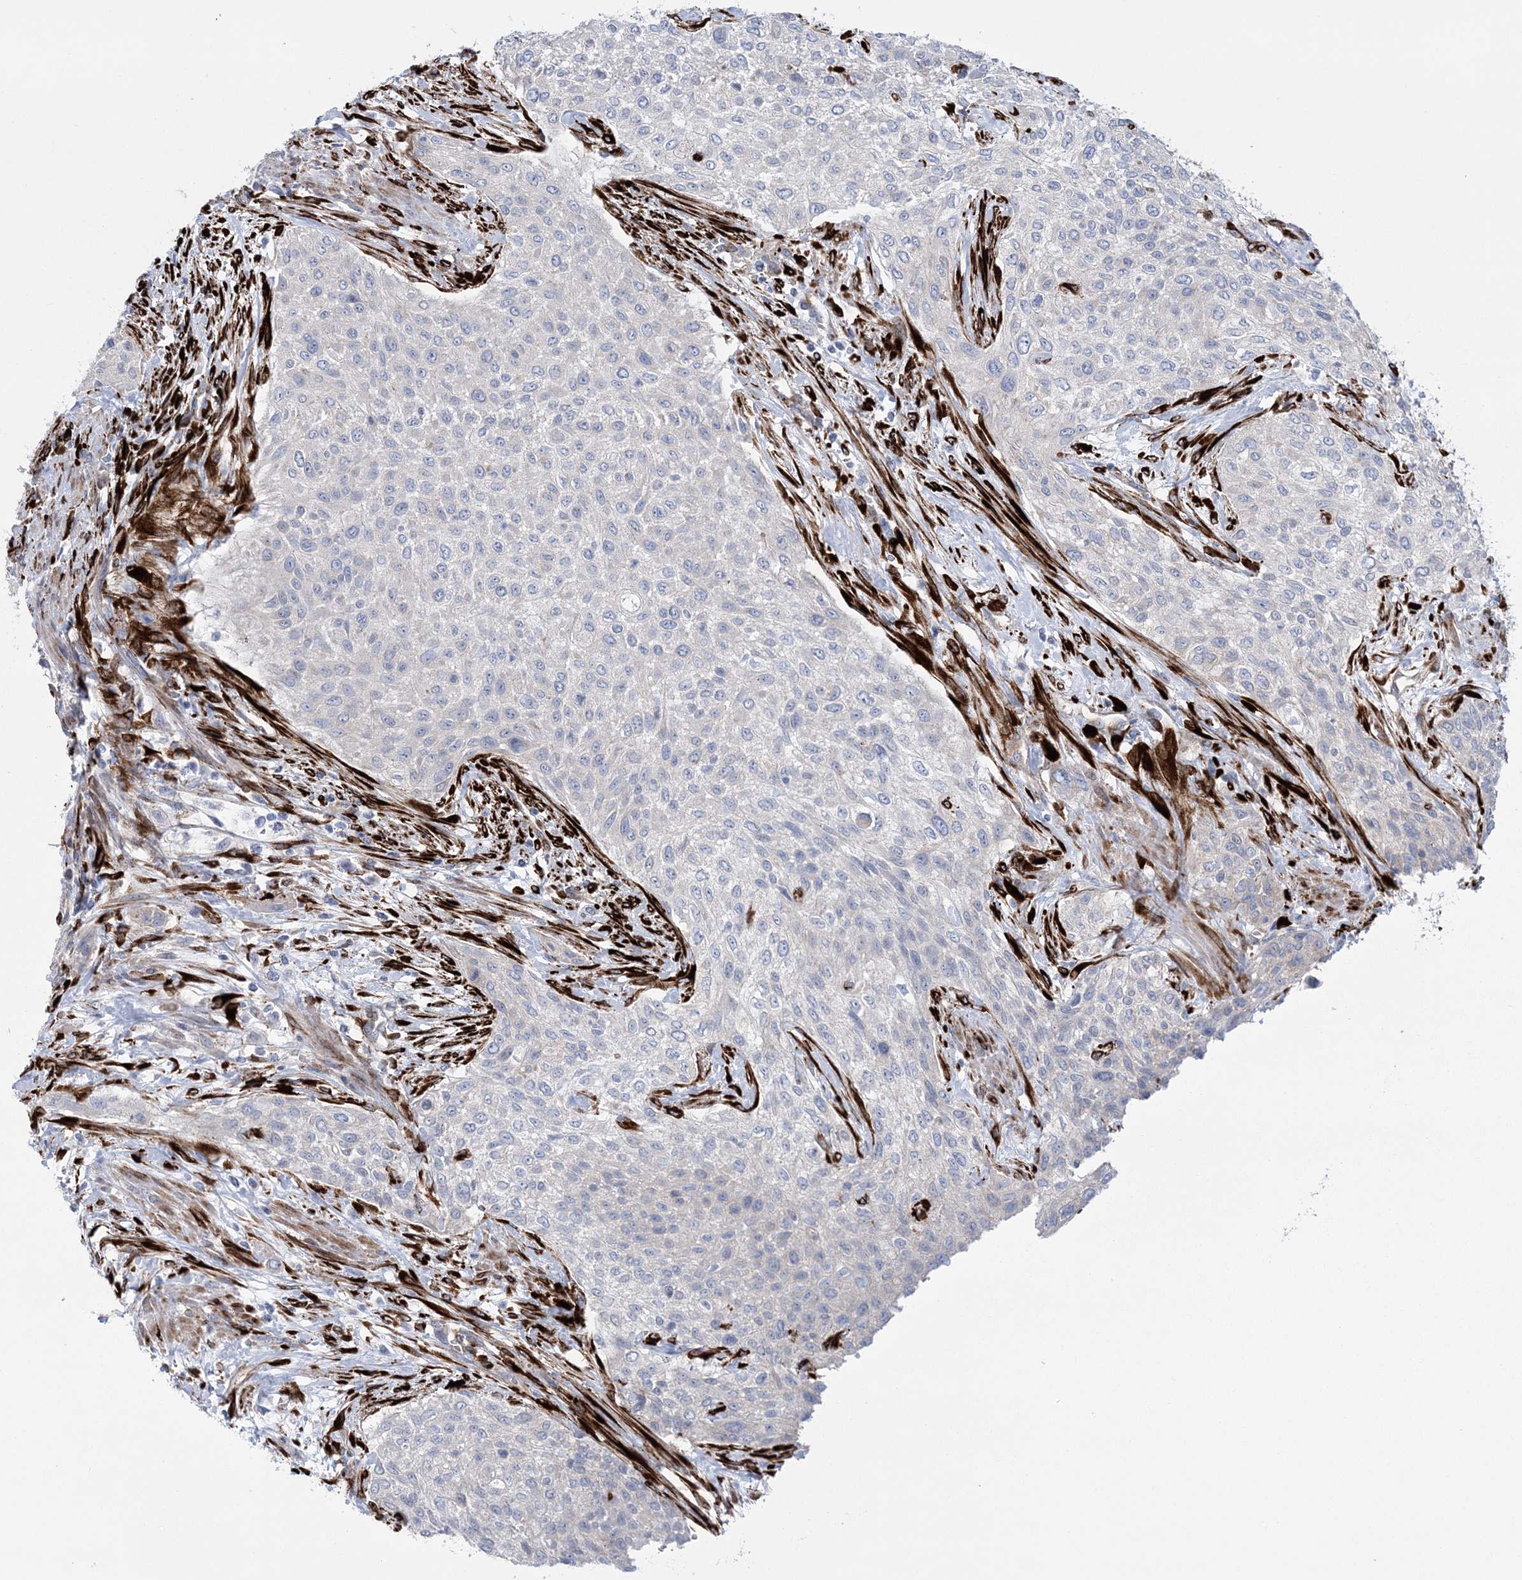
{"staining": {"intensity": "negative", "quantity": "none", "location": "none"}, "tissue": "urothelial cancer", "cell_type": "Tumor cells", "image_type": "cancer", "snomed": [{"axis": "morphology", "description": "Normal tissue, NOS"}, {"axis": "morphology", "description": "Urothelial carcinoma, NOS"}, {"axis": "topography", "description": "Urinary bladder"}, {"axis": "topography", "description": "Peripheral nerve tissue"}], "caption": "Human urothelial cancer stained for a protein using immunohistochemistry (IHC) demonstrates no positivity in tumor cells.", "gene": "RAB11FIP5", "patient": {"sex": "male", "age": 35}}